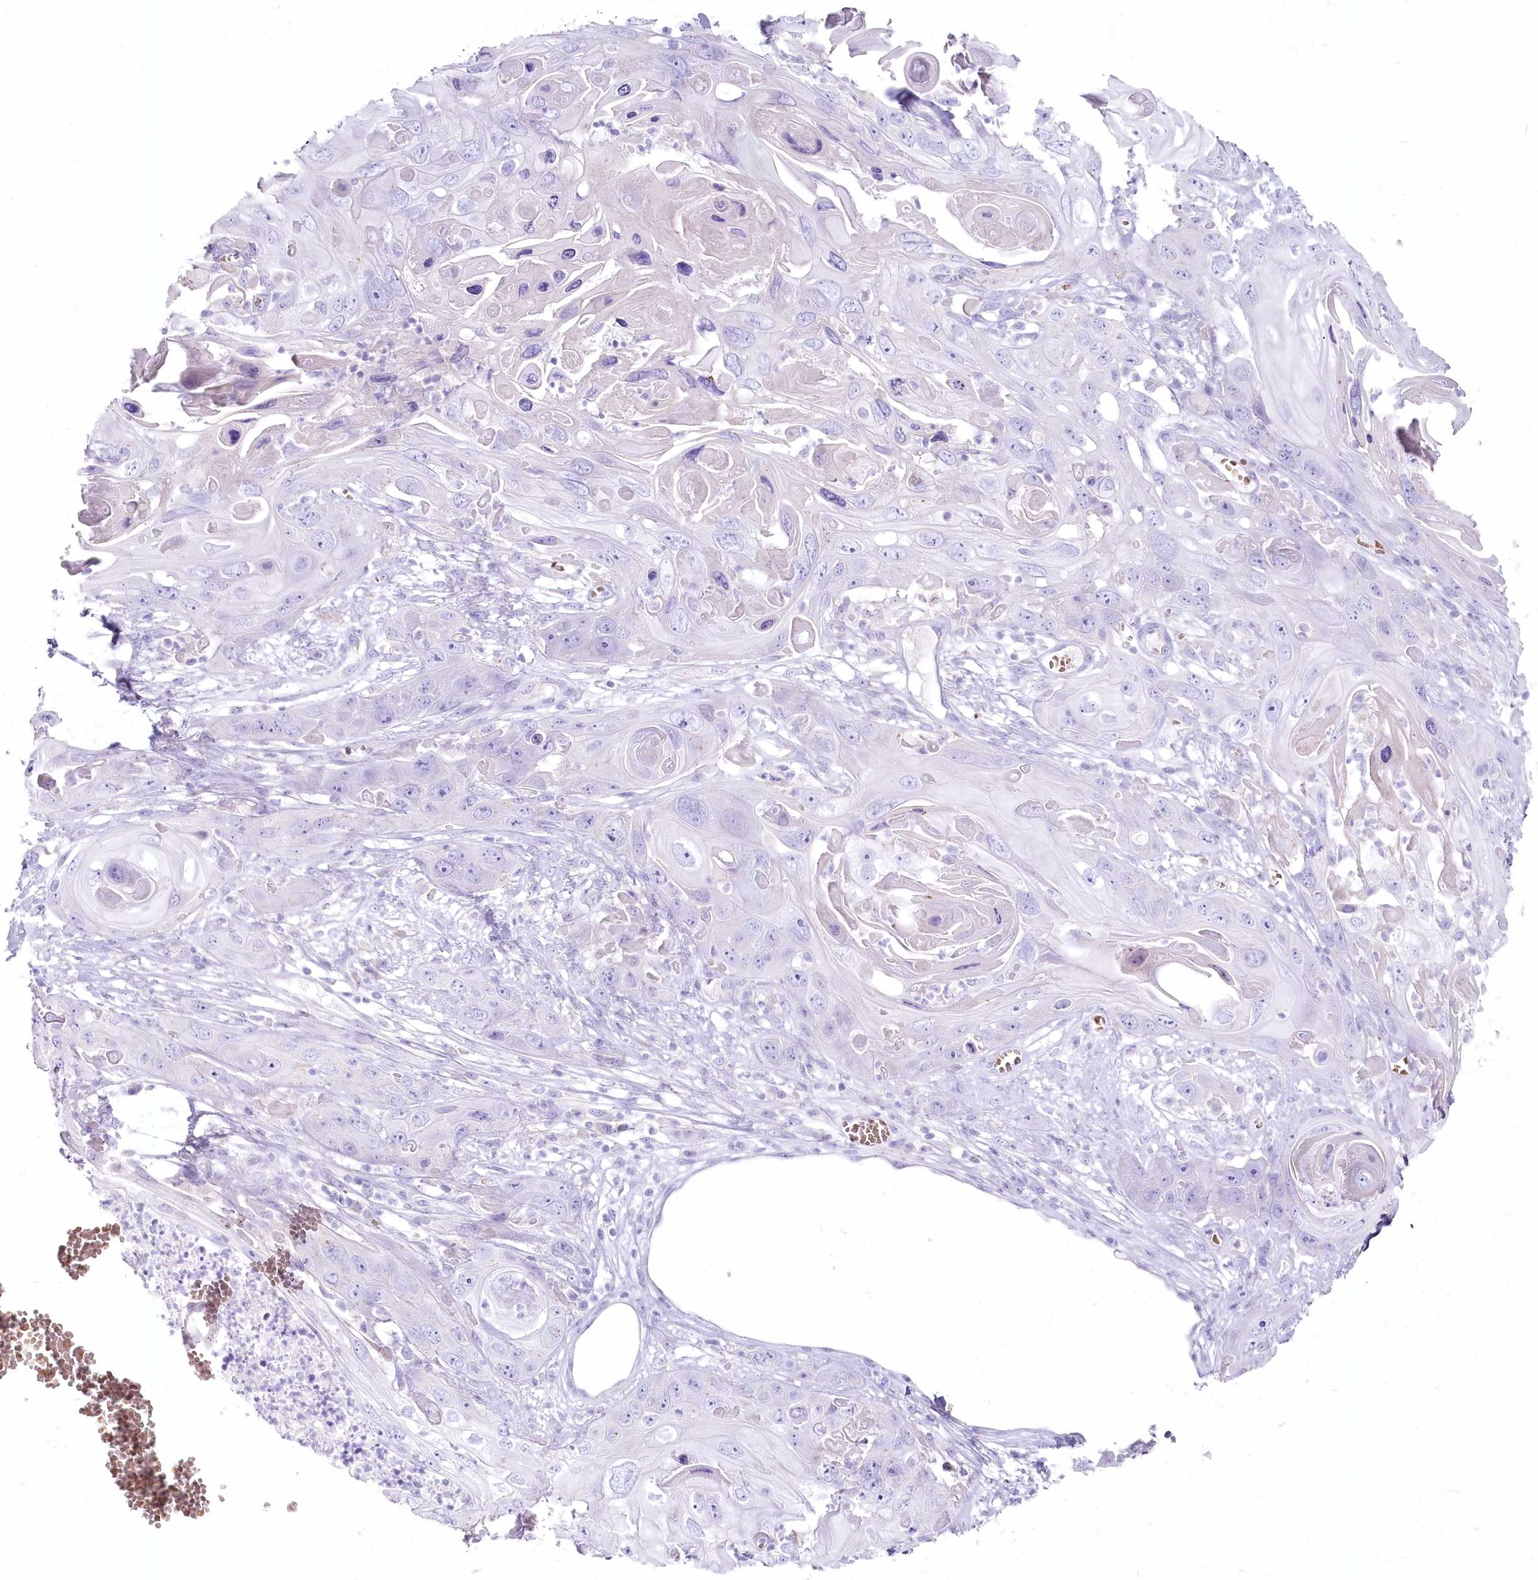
{"staining": {"intensity": "negative", "quantity": "none", "location": "none"}, "tissue": "skin cancer", "cell_type": "Tumor cells", "image_type": "cancer", "snomed": [{"axis": "morphology", "description": "Squamous cell carcinoma, NOS"}, {"axis": "topography", "description": "Skin"}], "caption": "Tumor cells are negative for brown protein staining in squamous cell carcinoma (skin). Brightfield microscopy of immunohistochemistry (IHC) stained with DAB (brown) and hematoxylin (blue), captured at high magnification.", "gene": "IFIT5", "patient": {"sex": "male", "age": 55}}